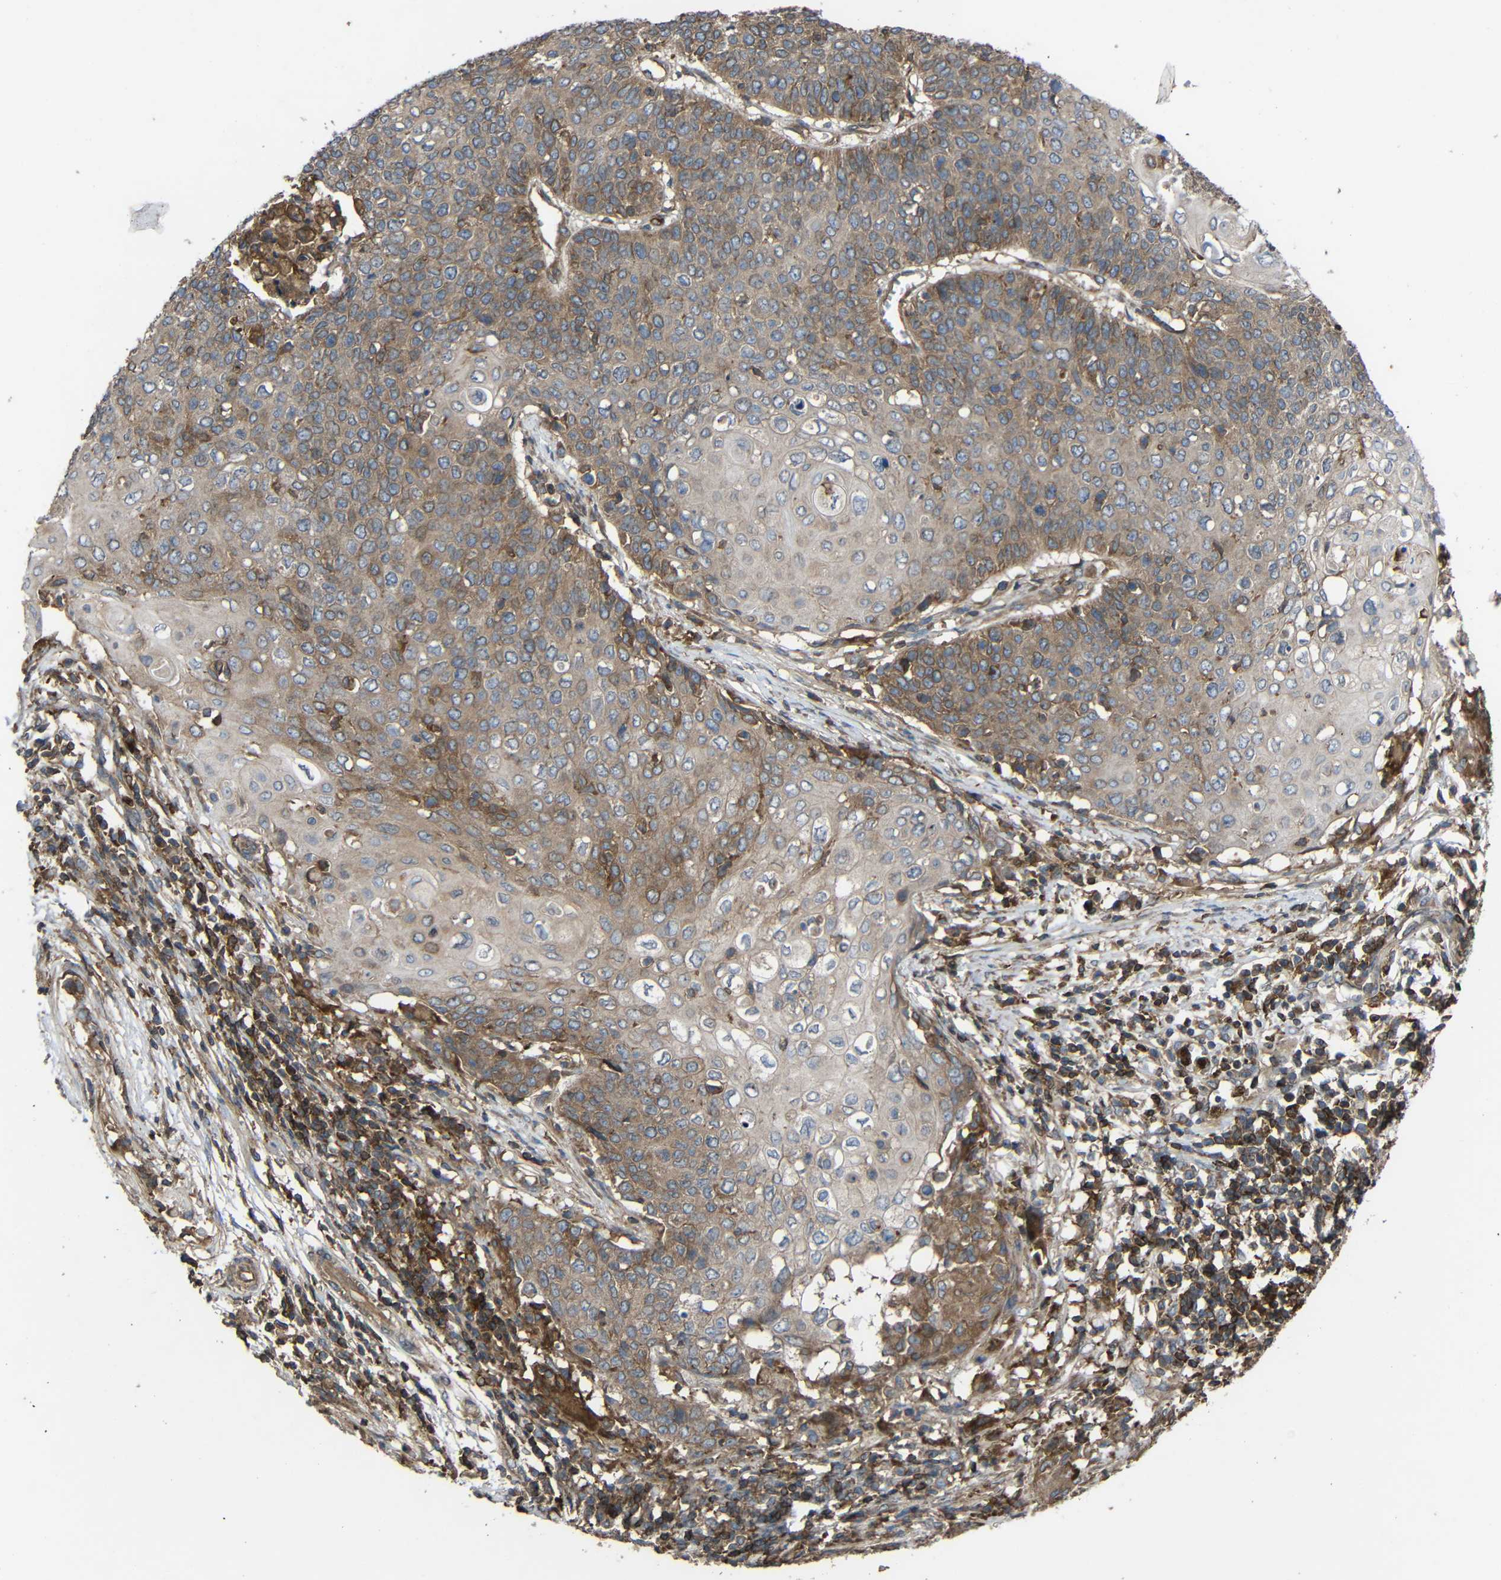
{"staining": {"intensity": "moderate", "quantity": ">75%", "location": "cytoplasmic/membranous"}, "tissue": "cervical cancer", "cell_type": "Tumor cells", "image_type": "cancer", "snomed": [{"axis": "morphology", "description": "Squamous cell carcinoma, NOS"}, {"axis": "topography", "description": "Cervix"}], "caption": "Moderate cytoplasmic/membranous positivity for a protein is present in about >75% of tumor cells of squamous cell carcinoma (cervical) using immunohistochemistry (IHC).", "gene": "TREM2", "patient": {"sex": "female", "age": 39}}